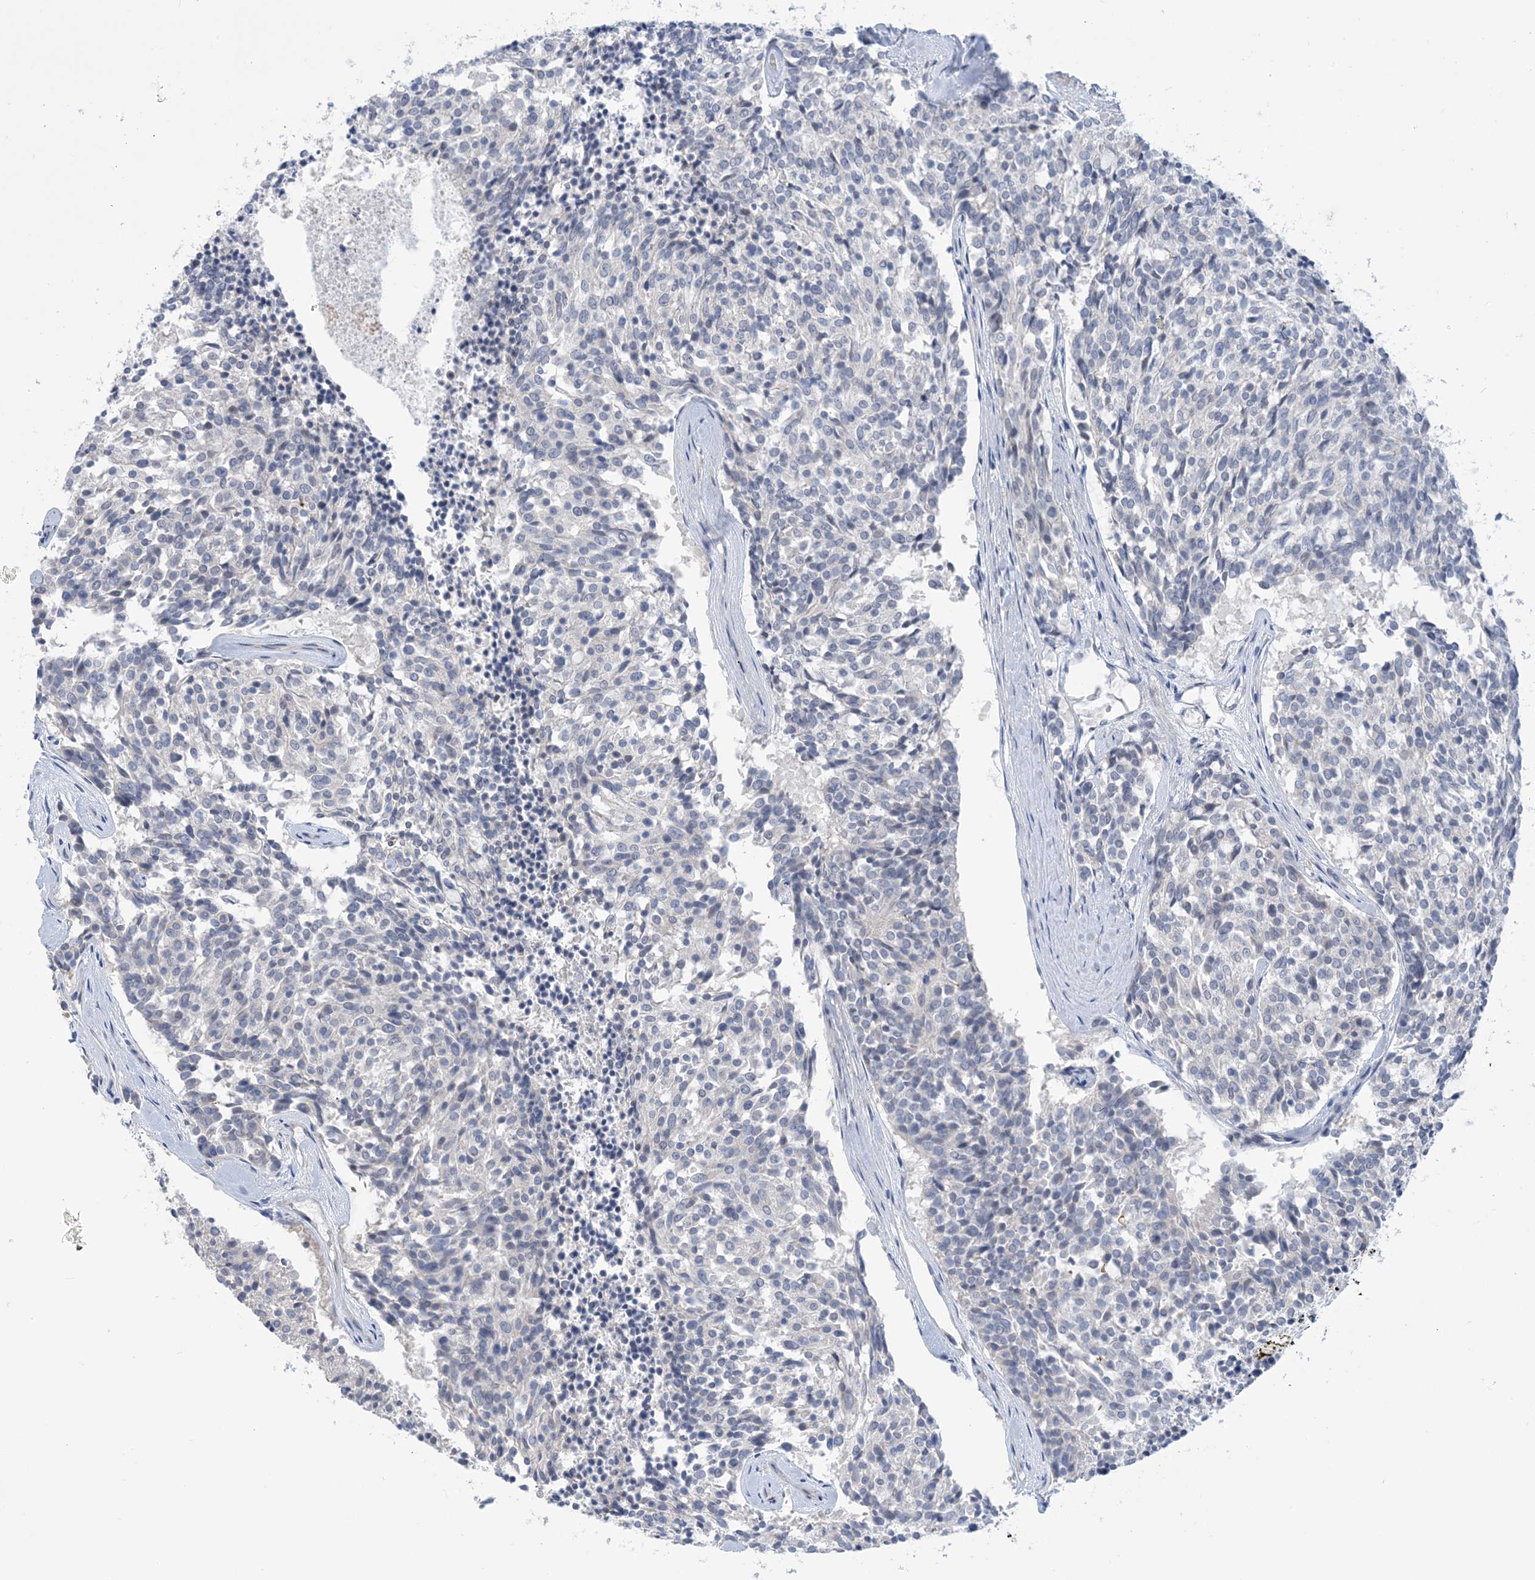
{"staining": {"intensity": "negative", "quantity": "none", "location": "none"}, "tissue": "carcinoid", "cell_type": "Tumor cells", "image_type": "cancer", "snomed": [{"axis": "morphology", "description": "Carcinoid, malignant, NOS"}, {"axis": "topography", "description": "Pancreas"}], "caption": "Image shows no protein positivity in tumor cells of carcinoid (malignant) tissue.", "gene": "TTYH1", "patient": {"sex": "female", "age": 54}}